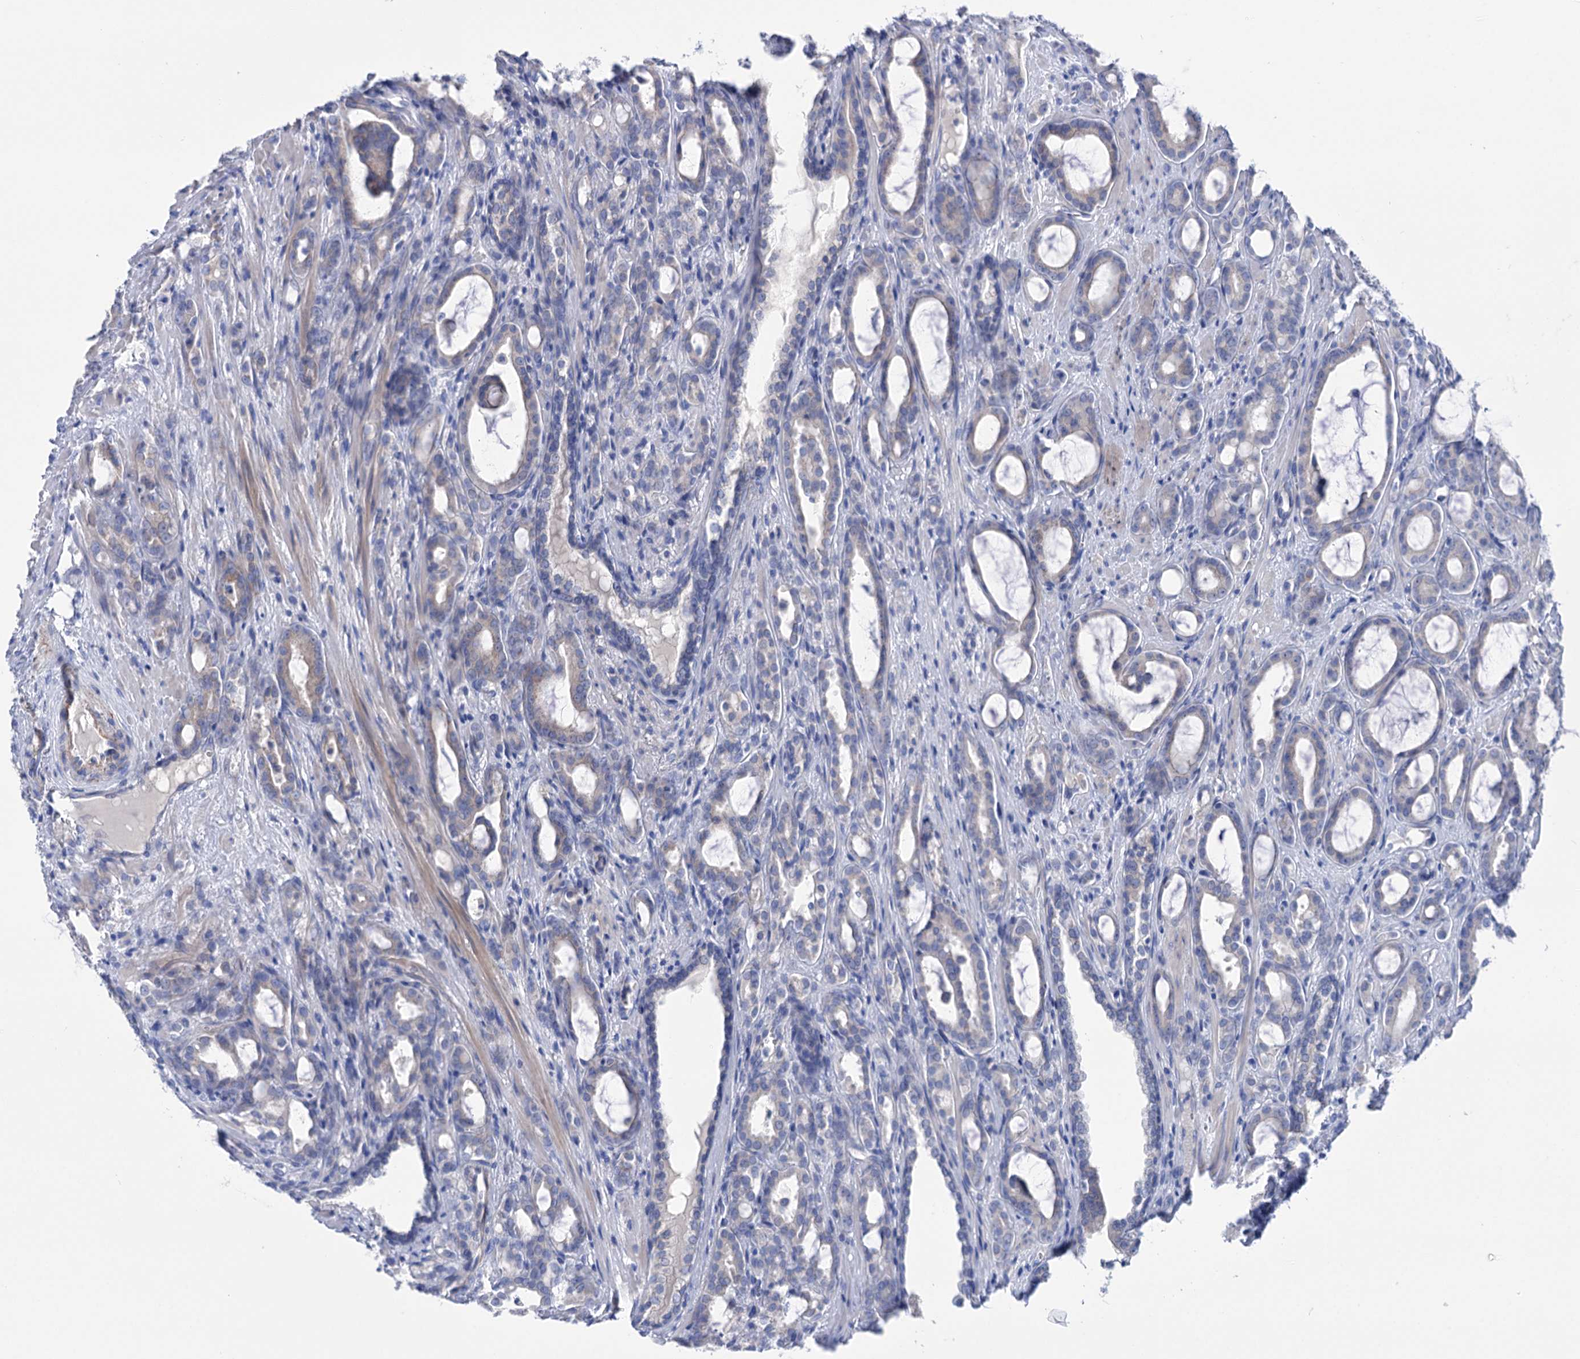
{"staining": {"intensity": "negative", "quantity": "none", "location": "none"}, "tissue": "prostate cancer", "cell_type": "Tumor cells", "image_type": "cancer", "snomed": [{"axis": "morphology", "description": "Adenocarcinoma, High grade"}, {"axis": "topography", "description": "Prostate"}], "caption": "Immunohistochemistry (IHC) image of human high-grade adenocarcinoma (prostate) stained for a protein (brown), which exhibits no expression in tumor cells. The staining is performed using DAB brown chromogen with nuclei counter-stained in using hematoxylin.", "gene": "YARS2", "patient": {"sex": "male", "age": 72}}